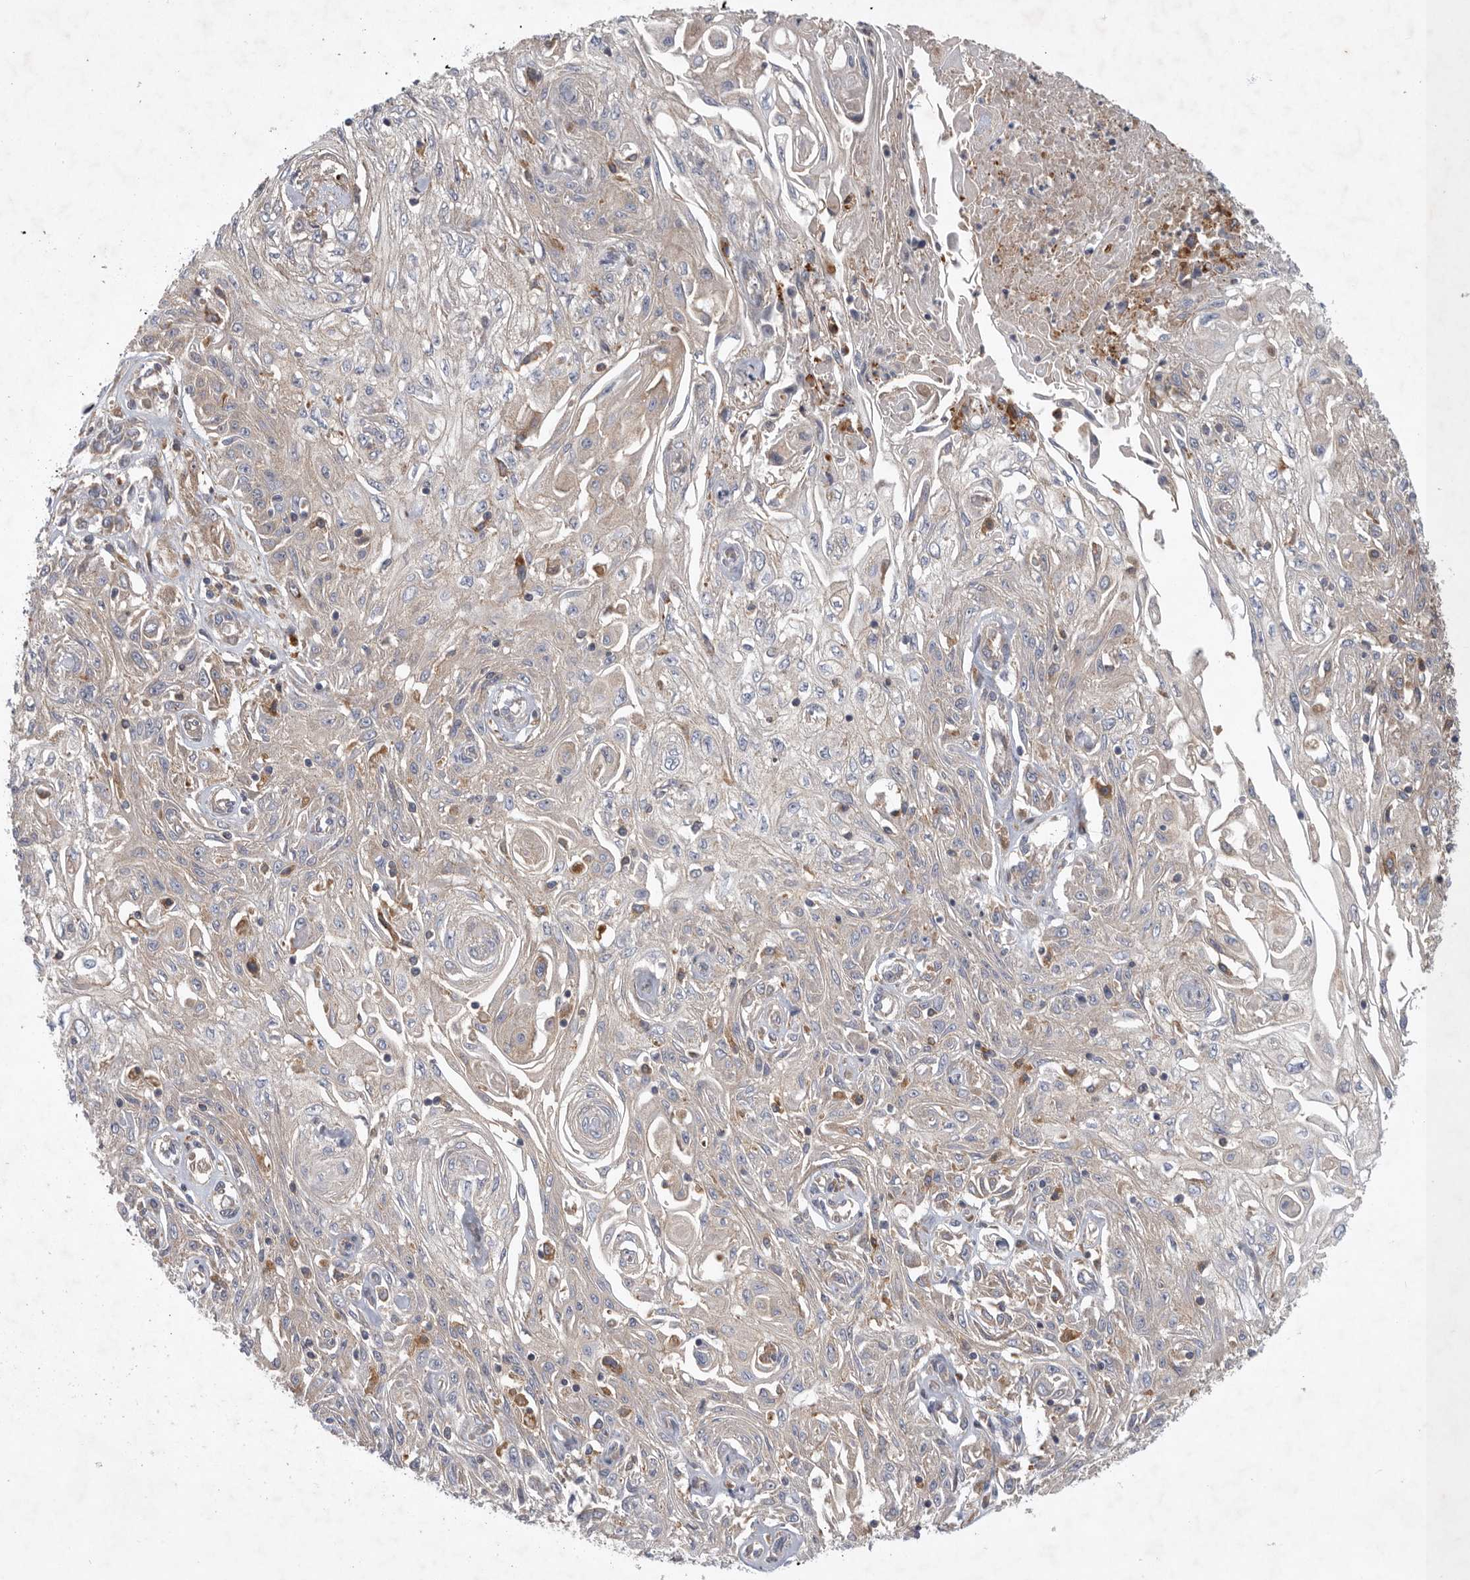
{"staining": {"intensity": "weak", "quantity": "<25%", "location": "cytoplasmic/membranous"}, "tissue": "skin cancer", "cell_type": "Tumor cells", "image_type": "cancer", "snomed": [{"axis": "morphology", "description": "Squamous cell carcinoma, NOS"}, {"axis": "morphology", "description": "Squamous cell carcinoma, metastatic, NOS"}, {"axis": "topography", "description": "Skin"}, {"axis": "topography", "description": "Lymph node"}], "caption": "Tumor cells show no significant positivity in skin squamous cell carcinoma.", "gene": "C1orf109", "patient": {"sex": "male", "age": 75}}